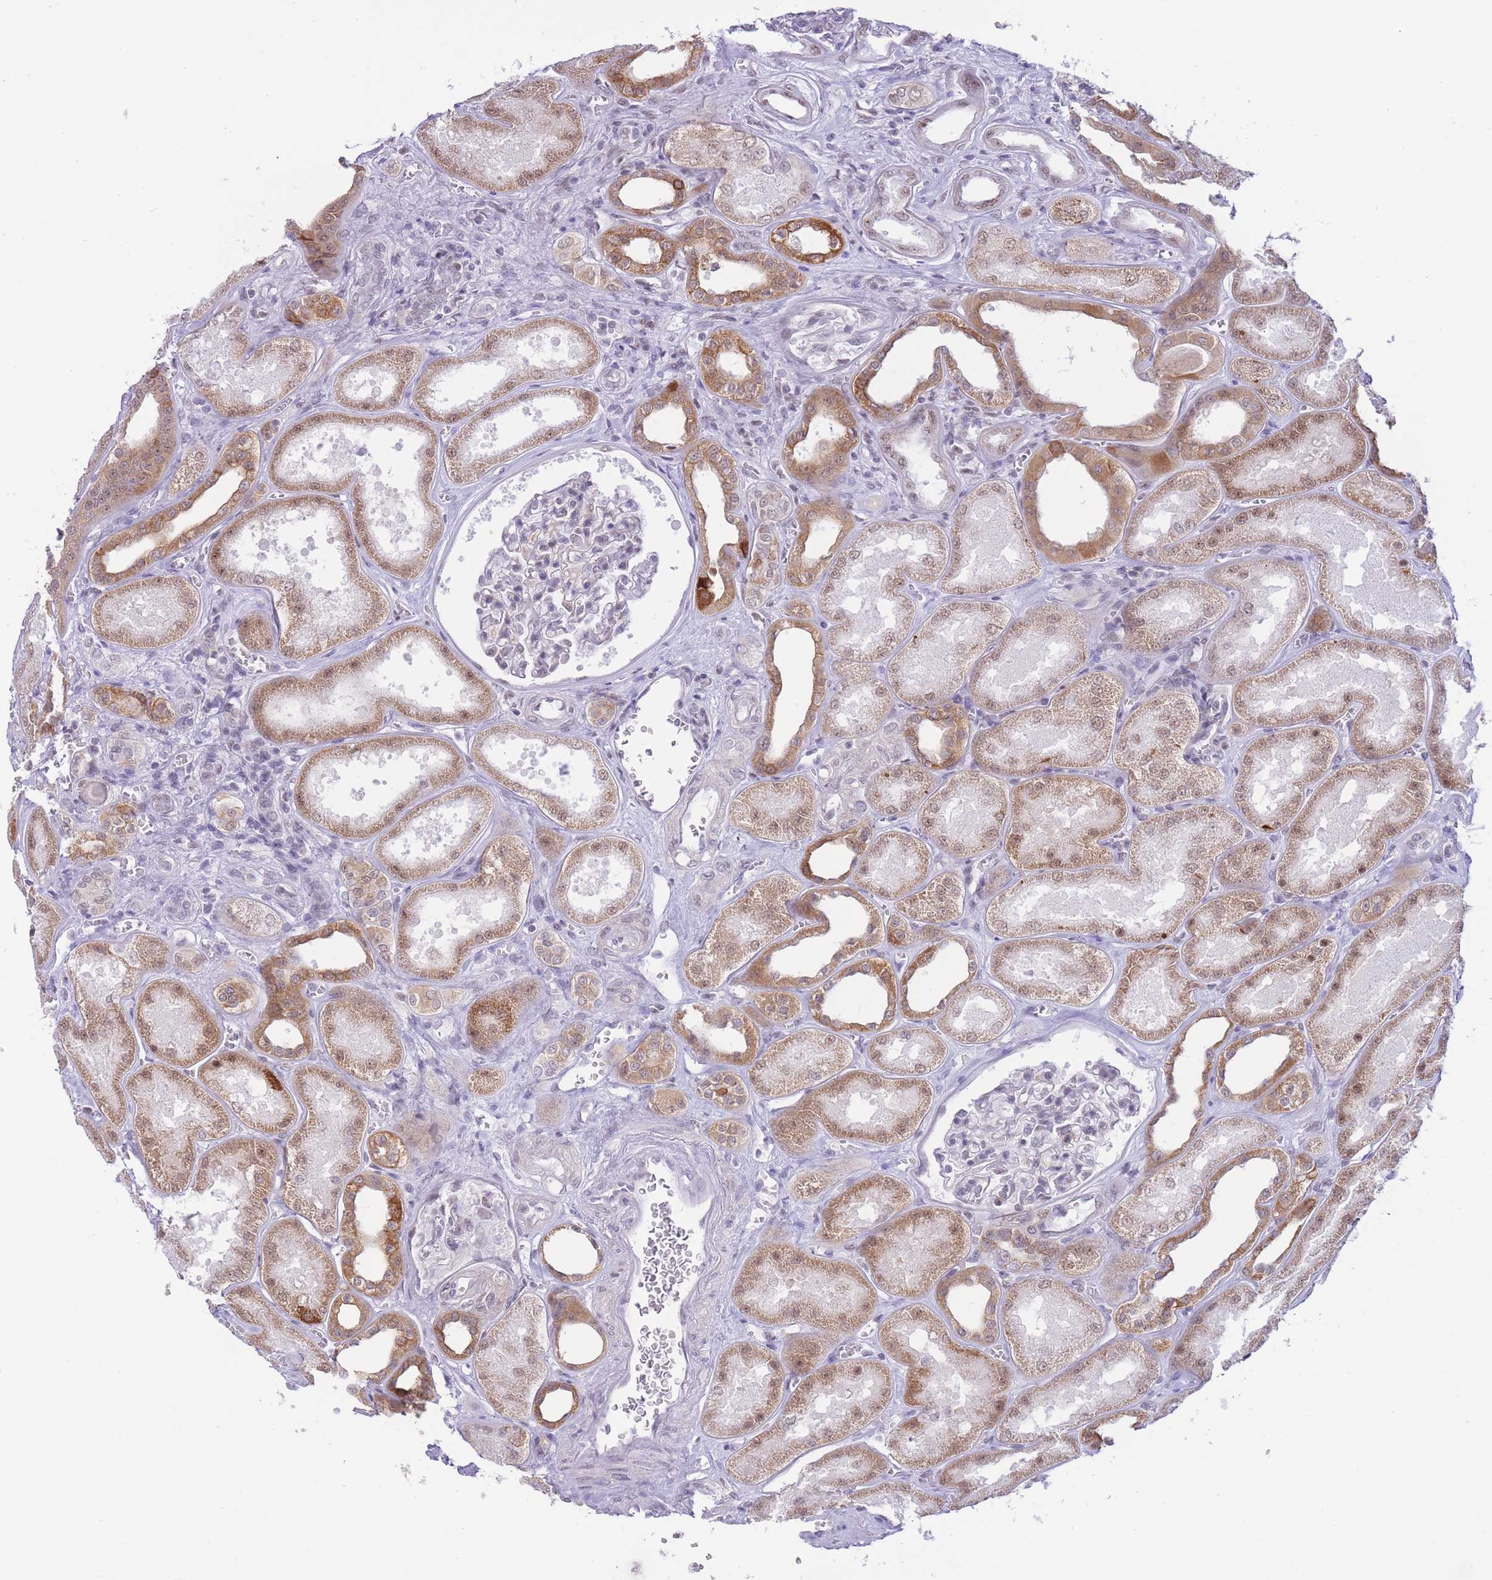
{"staining": {"intensity": "negative", "quantity": "none", "location": "none"}, "tissue": "kidney", "cell_type": "Cells in glomeruli", "image_type": "normal", "snomed": [{"axis": "morphology", "description": "Normal tissue, NOS"}, {"axis": "morphology", "description": "Adenocarcinoma, NOS"}, {"axis": "topography", "description": "Kidney"}], "caption": "Kidney was stained to show a protein in brown. There is no significant staining in cells in glomeruli. The staining is performed using DAB brown chromogen with nuclei counter-stained in using hematoxylin.", "gene": "CYP2B6", "patient": {"sex": "female", "age": 68}}